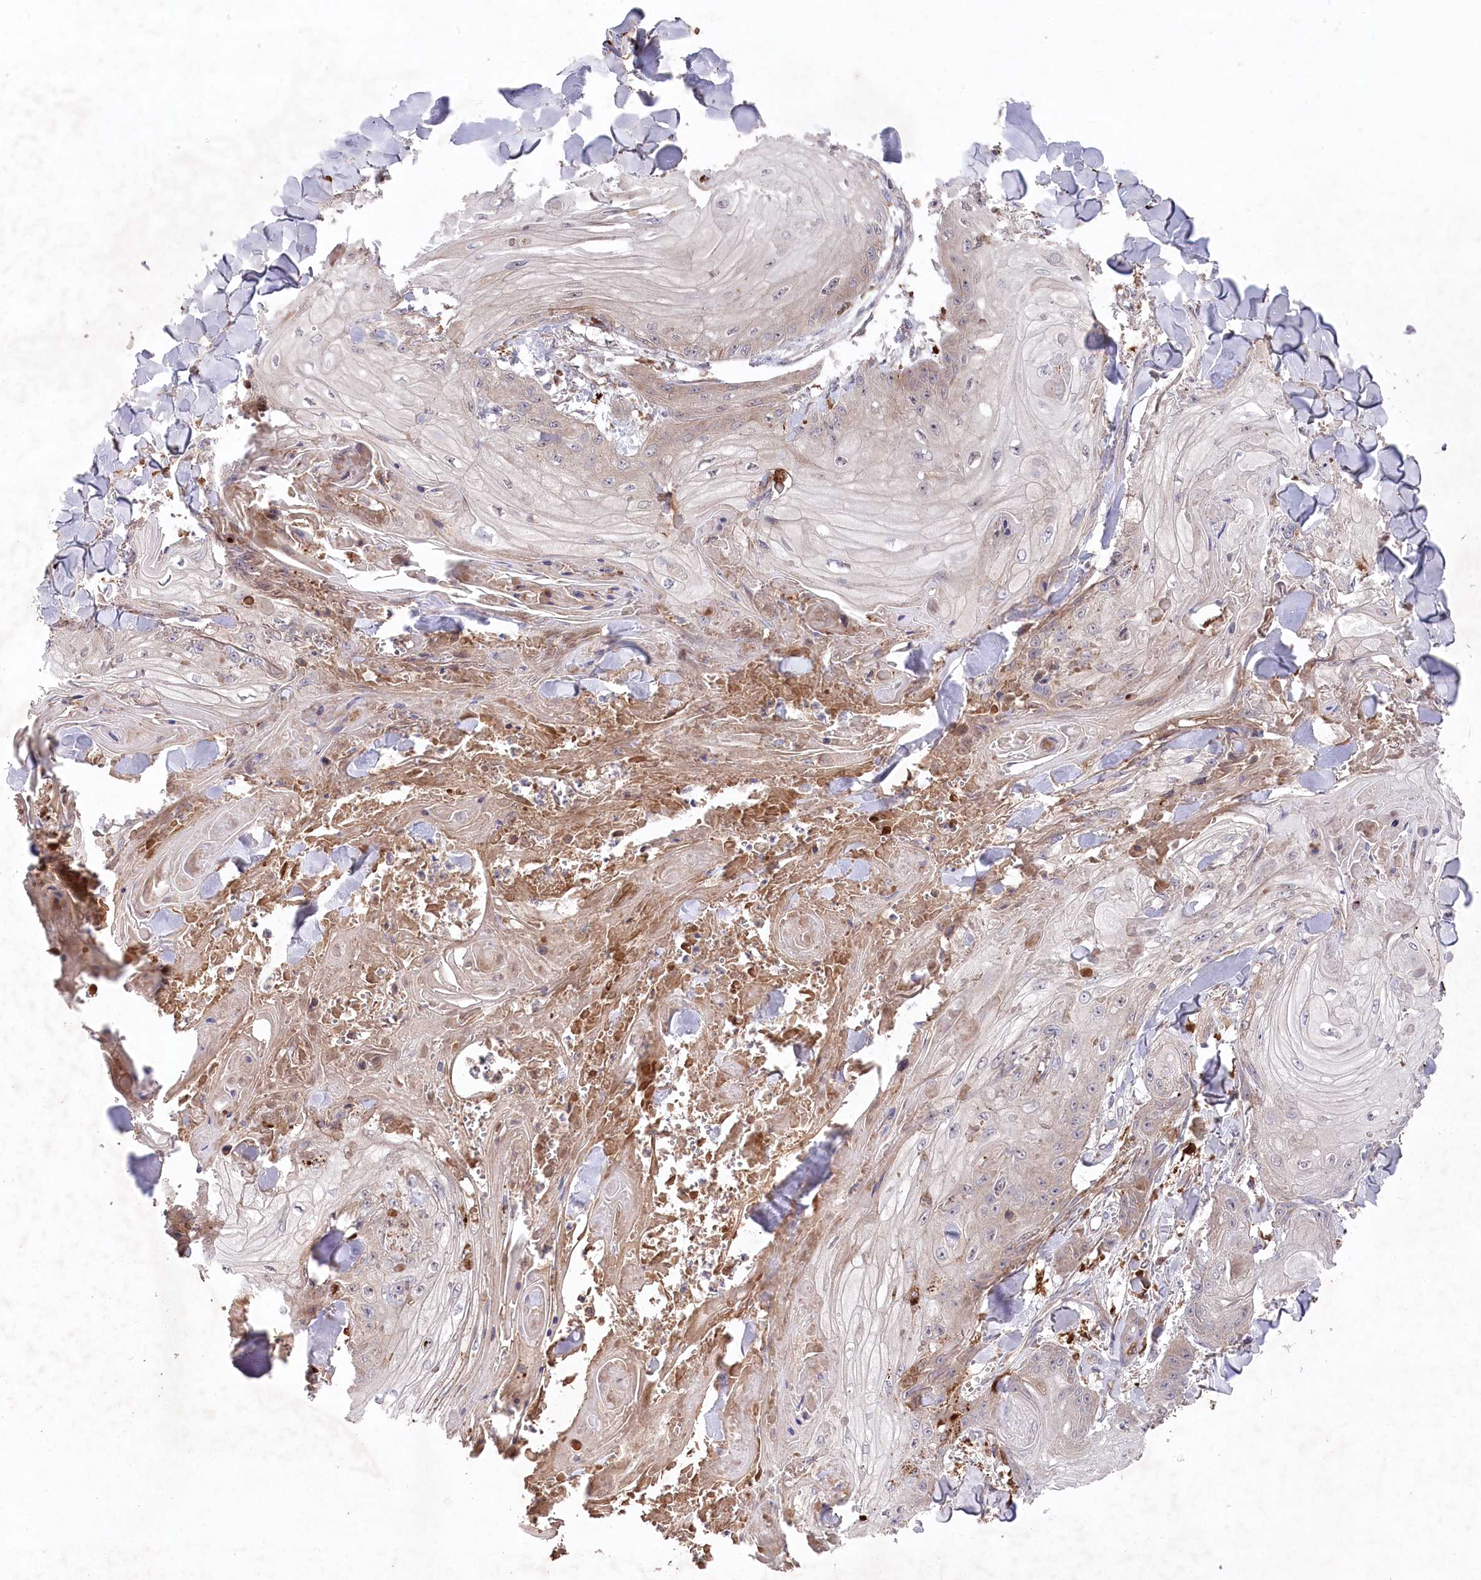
{"staining": {"intensity": "weak", "quantity": "25%-75%", "location": "cytoplasmic/membranous"}, "tissue": "skin cancer", "cell_type": "Tumor cells", "image_type": "cancer", "snomed": [{"axis": "morphology", "description": "Squamous cell carcinoma, NOS"}, {"axis": "topography", "description": "Skin"}], "caption": "Immunohistochemistry staining of squamous cell carcinoma (skin), which demonstrates low levels of weak cytoplasmic/membranous expression in about 25%-75% of tumor cells indicating weak cytoplasmic/membranous protein staining. The staining was performed using DAB (3,3'-diaminobenzidine) (brown) for protein detection and nuclei were counterstained in hematoxylin (blue).", "gene": "PPP1R21", "patient": {"sex": "male", "age": 74}}